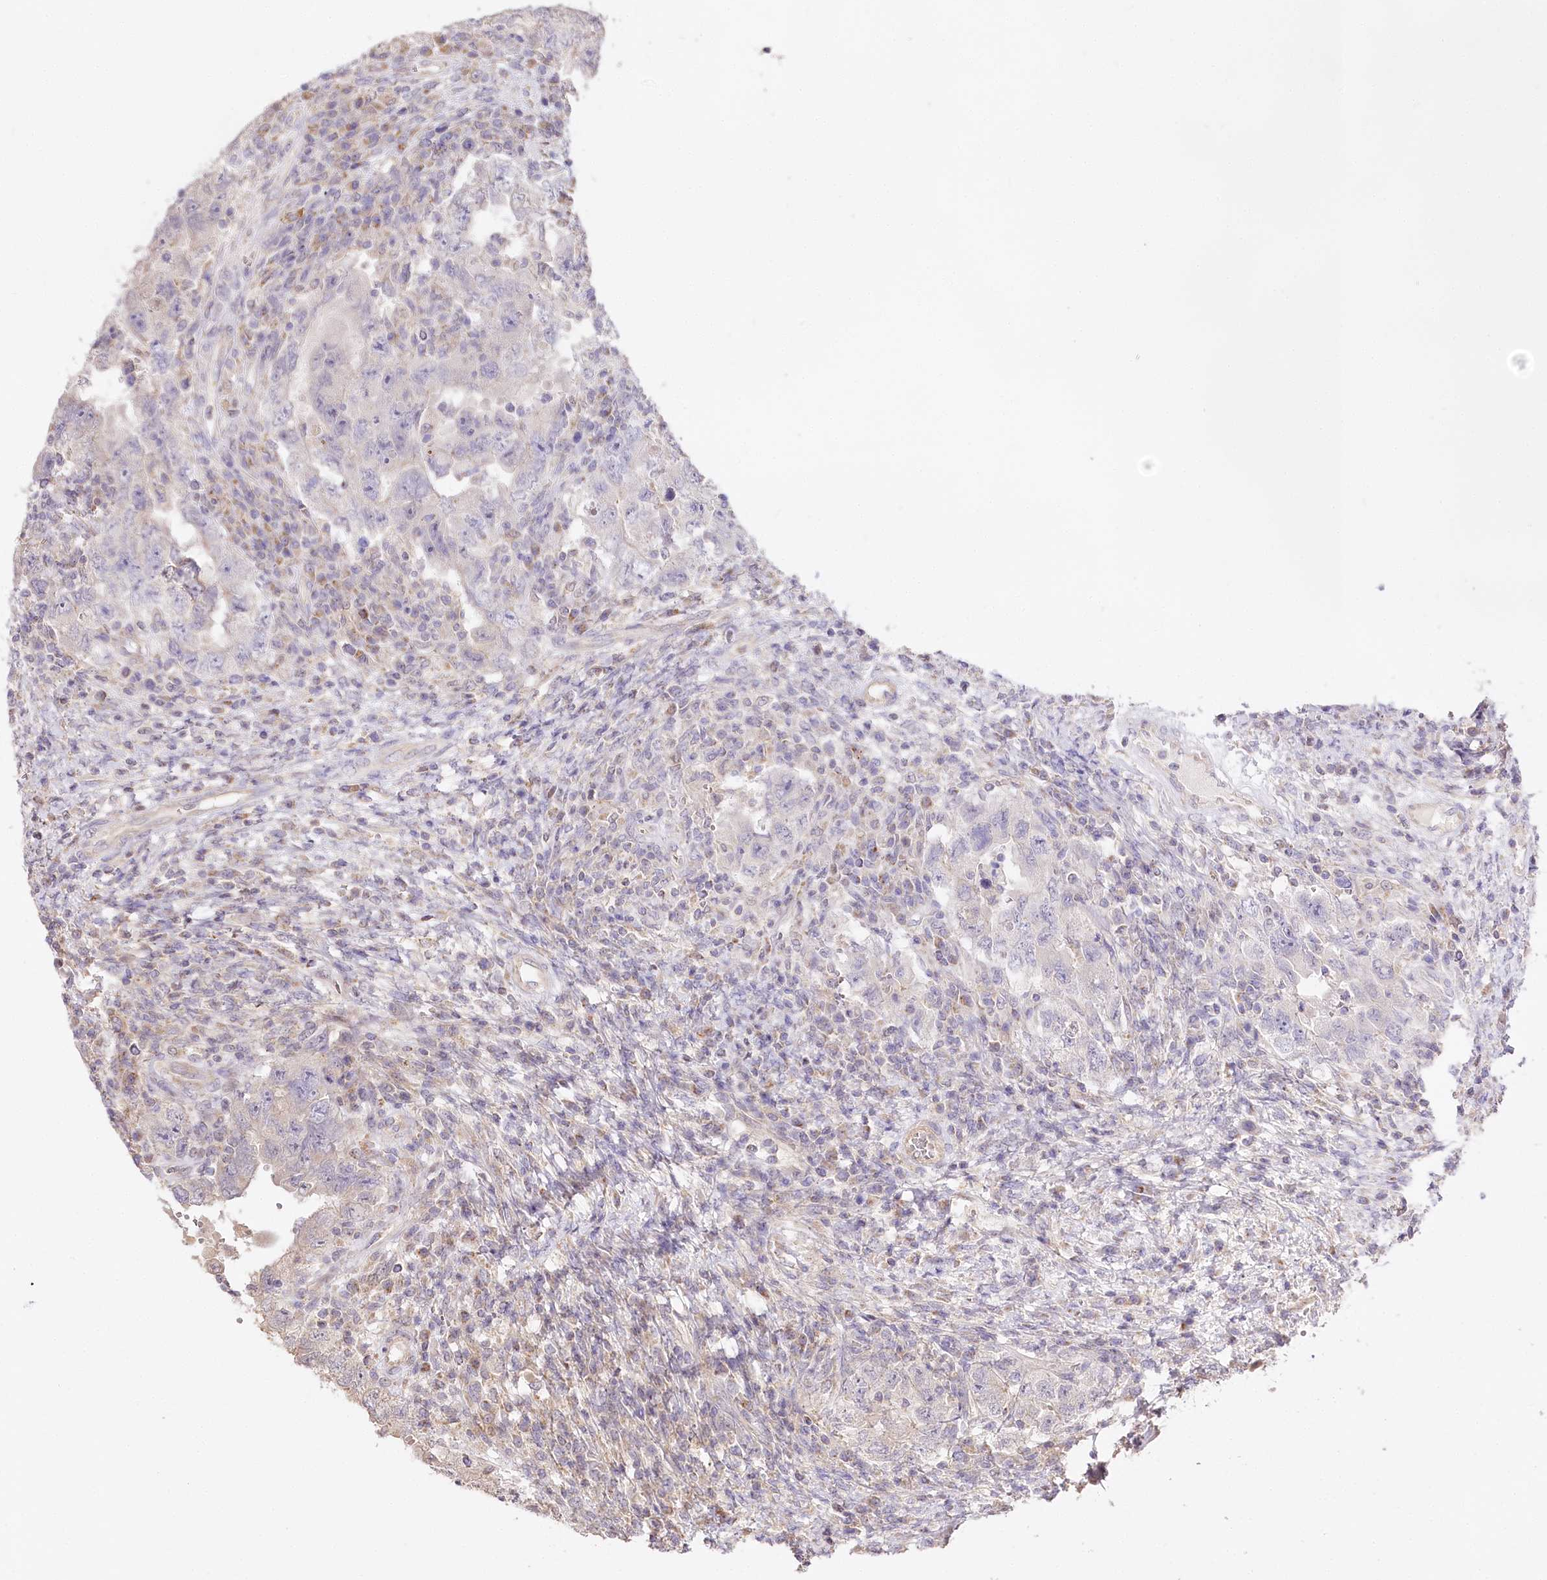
{"staining": {"intensity": "negative", "quantity": "none", "location": "none"}, "tissue": "testis cancer", "cell_type": "Tumor cells", "image_type": "cancer", "snomed": [{"axis": "morphology", "description": "Carcinoma, Embryonal, NOS"}, {"axis": "topography", "description": "Testis"}], "caption": "Immunohistochemistry histopathology image of neoplastic tissue: embryonal carcinoma (testis) stained with DAB (3,3'-diaminobenzidine) reveals no significant protein positivity in tumor cells. (DAB (3,3'-diaminobenzidine) IHC with hematoxylin counter stain).", "gene": "ZNF226", "patient": {"sex": "male", "age": 26}}